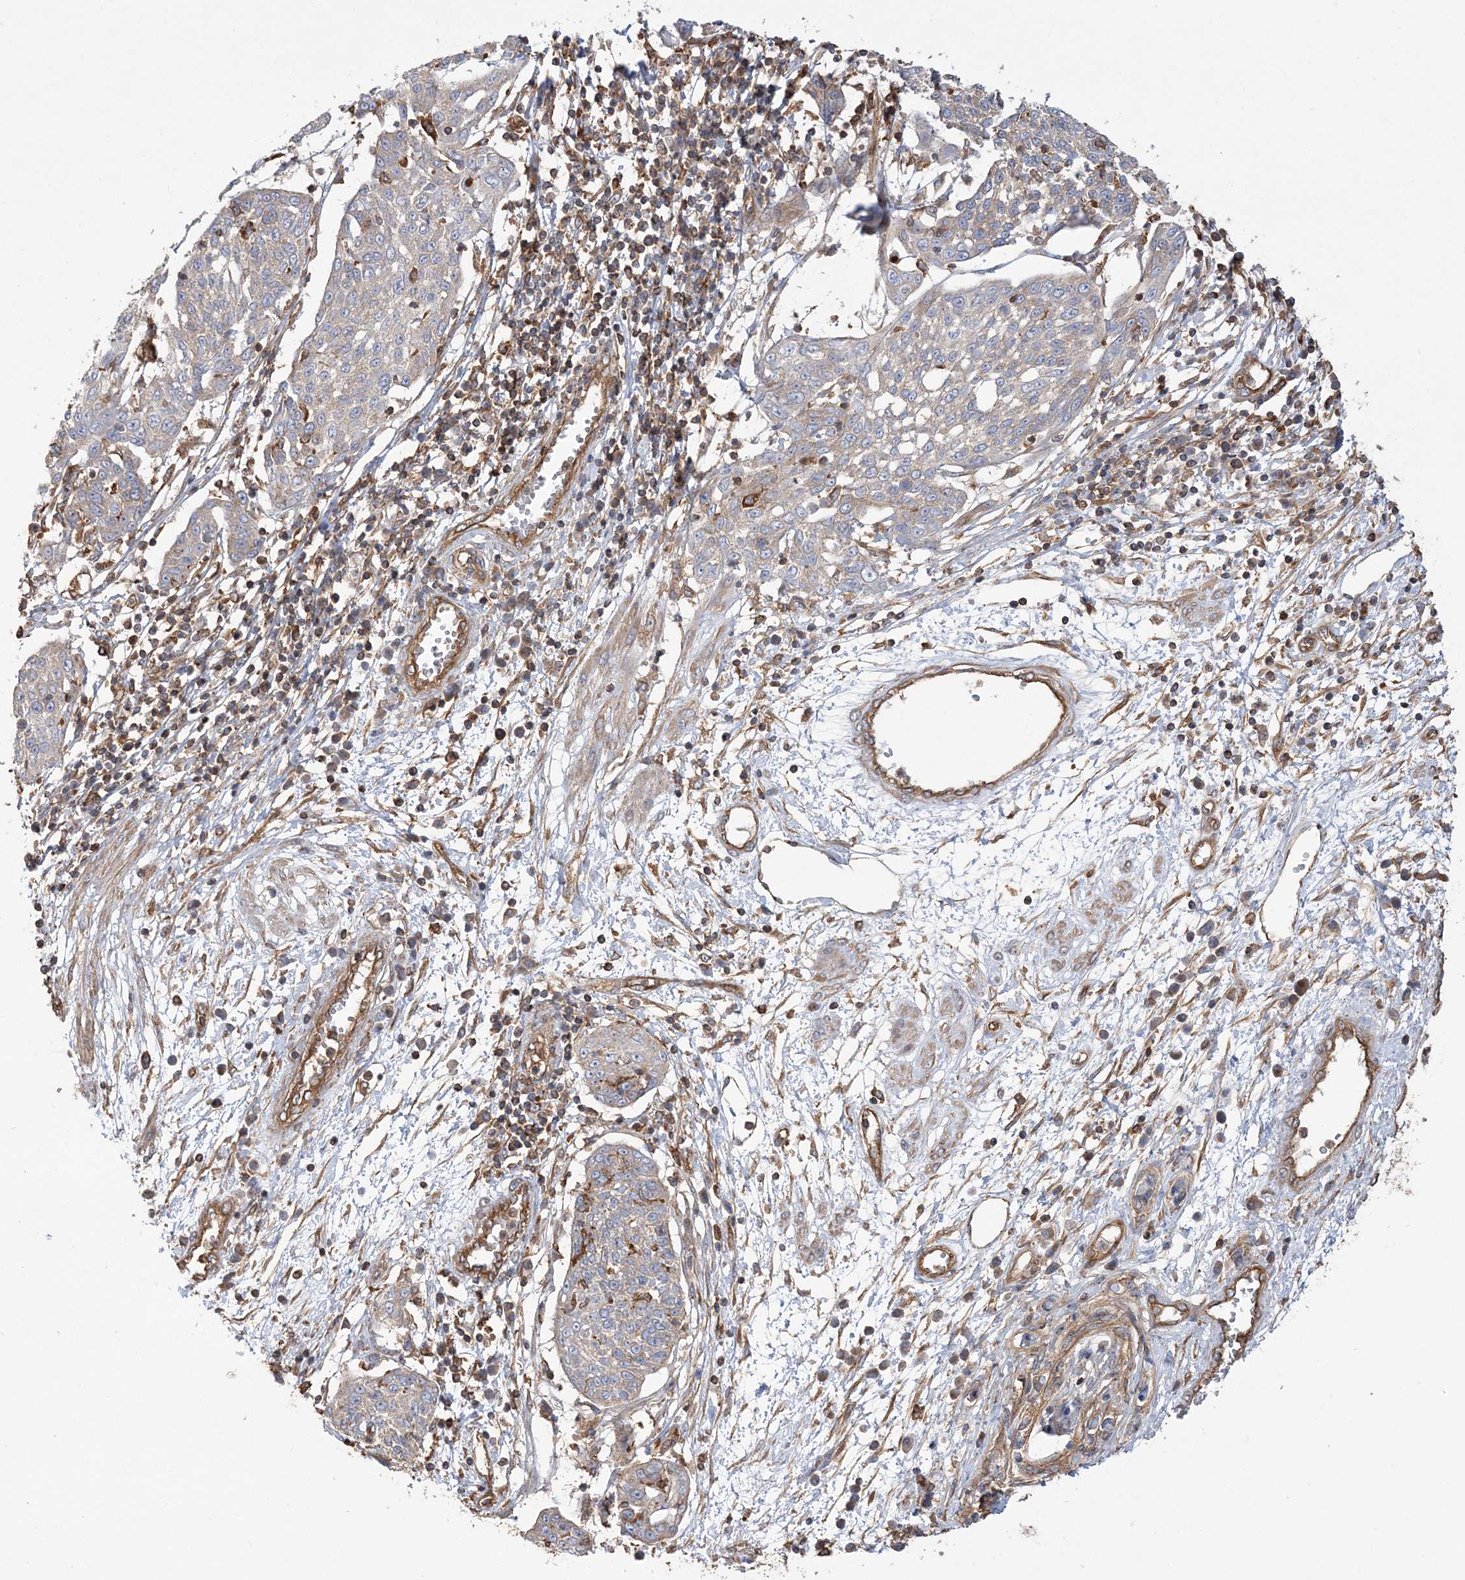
{"staining": {"intensity": "negative", "quantity": "none", "location": "none"}, "tissue": "cervical cancer", "cell_type": "Tumor cells", "image_type": "cancer", "snomed": [{"axis": "morphology", "description": "Squamous cell carcinoma, NOS"}, {"axis": "topography", "description": "Cervix"}], "caption": "There is no significant expression in tumor cells of cervical squamous cell carcinoma.", "gene": "TBC1D5", "patient": {"sex": "female", "age": 34}}